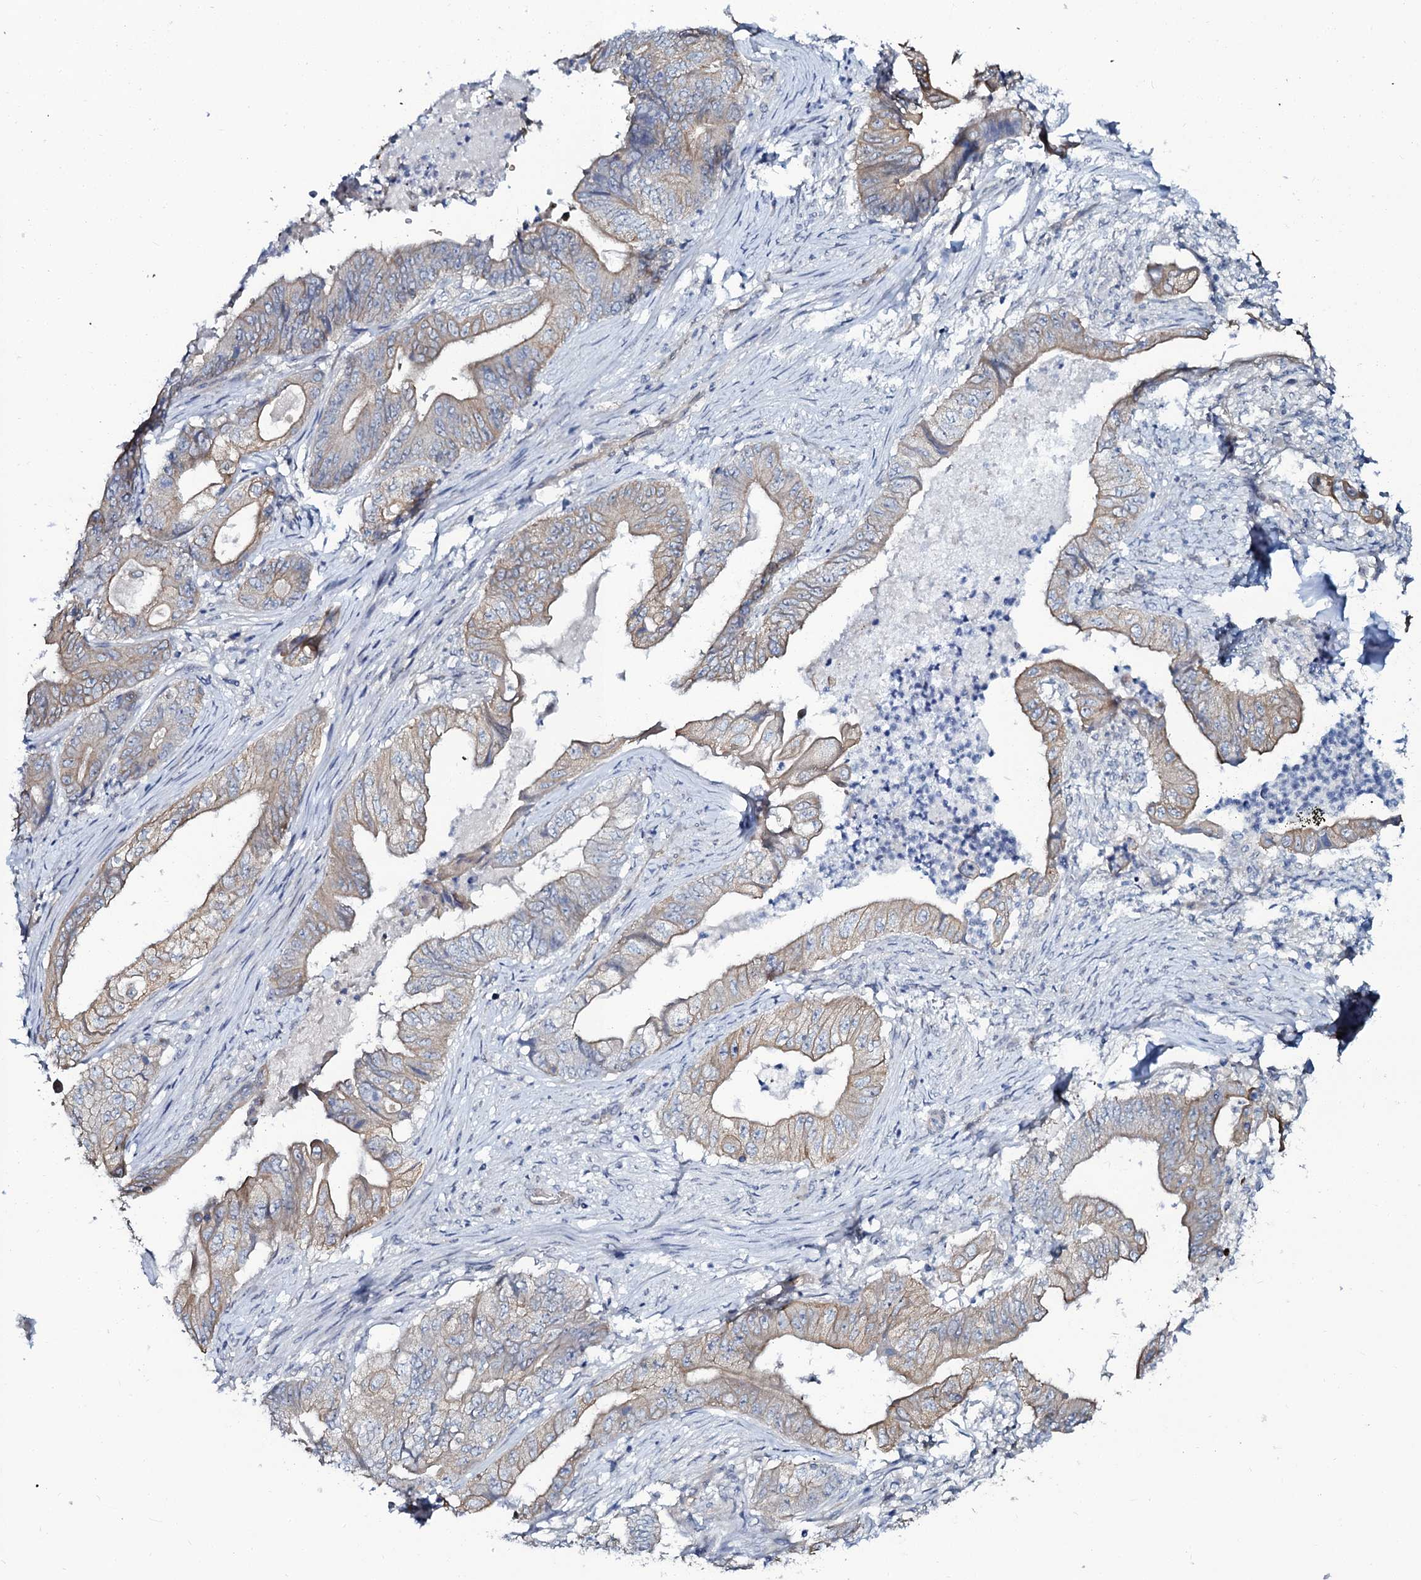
{"staining": {"intensity": "weak", "quantity": "25%-75%", "location": "cytoplasmic/membranous"}, "tissue": "stomach cancer", "cell_type": "Tumor cells", "image_type": "cancer", "snomed": [{"axis": "morphology", "description": "Adenocarcinoma, NOS"}, {"axis": "topography", "description": "Stomach"}], "caption": "Stomach adenocarcinoma tissue shows weak cytoplasmic/membranous positivity in approximately 25%-75% of tumor cells, visualized by immunohistochemistry.", "gene": "C10orf88", "patient": {"sex": "female", "age": 73}}